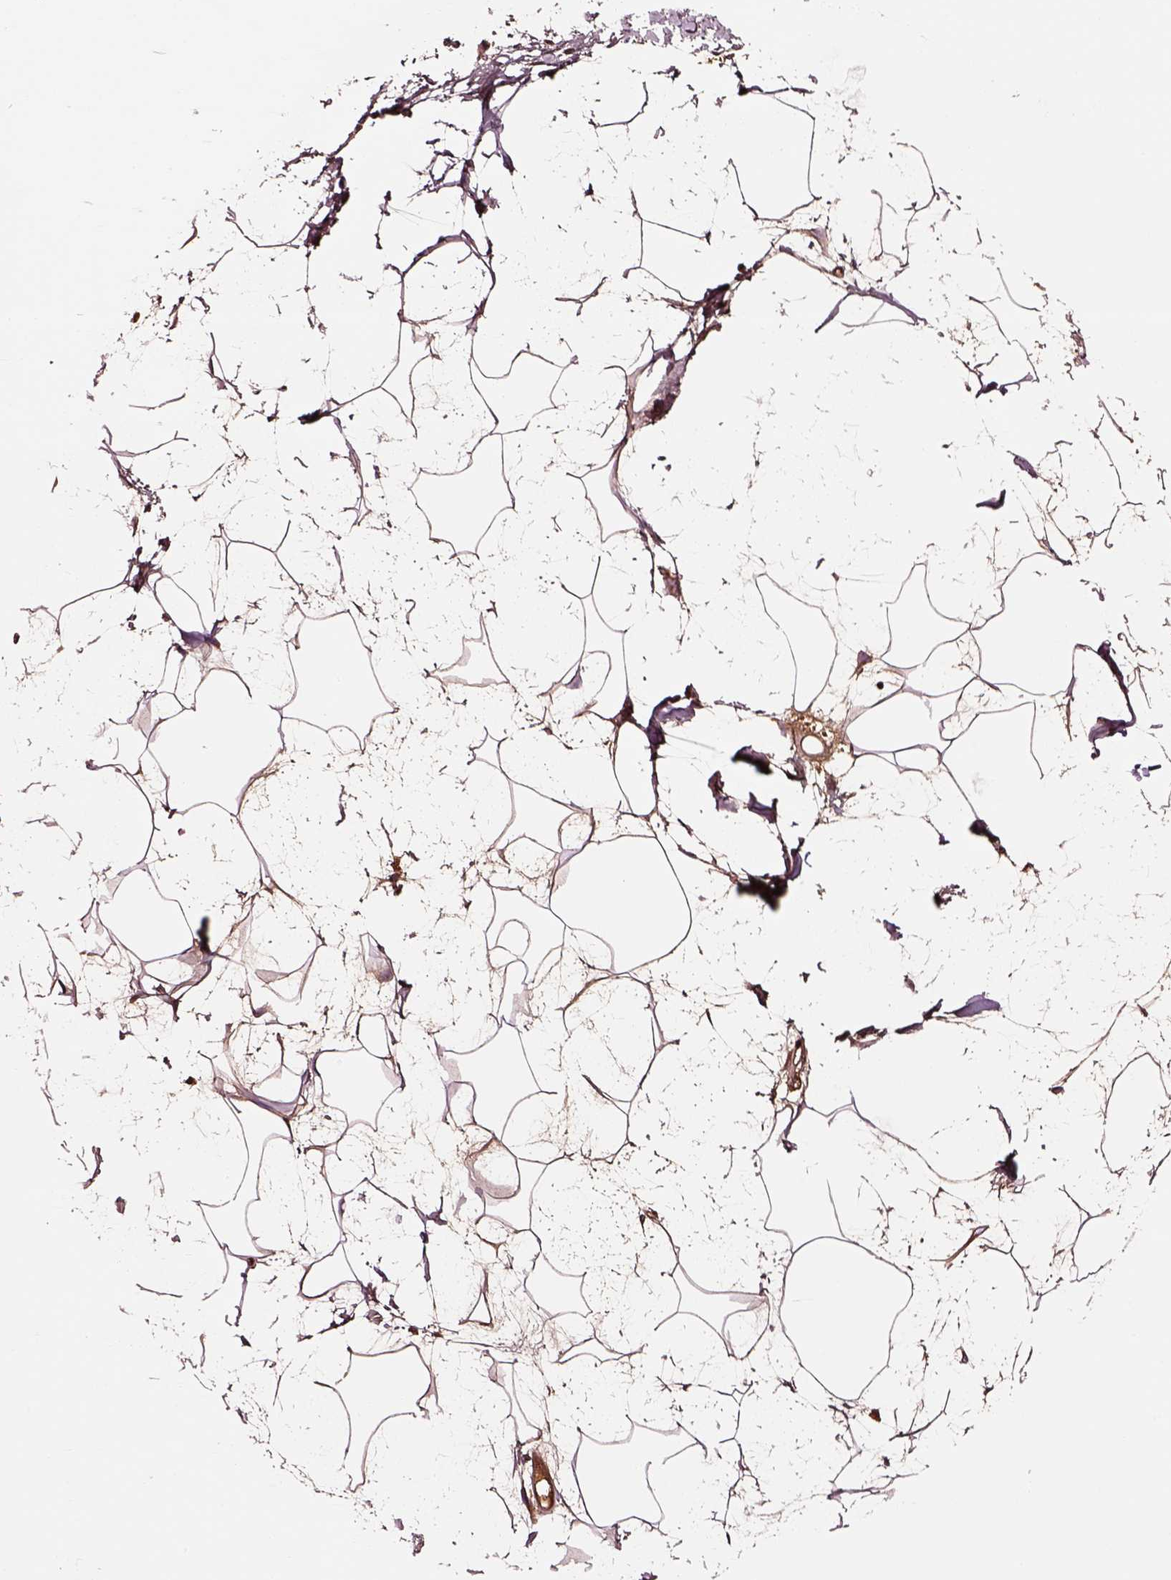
{"staining": {"intensity": "negative", "quantity": "none", "location": "none"}, "tissue": "breast", "cell_type": "Adipocytes", "image_type": "normal", "snomed": [{"axis": "morphology", "description": "Normal tissue, NOS"}, {"axis": "topography", "description": "Breast"}], "caption": "Immunohistochemistry photomicrograph of unremarkable breast: breast stained with DAB (3,3'-diaminobenzidine) displays no significant protein staining in adipocytes.", "gene": "TF", "patient": {"sex": "female", "age": 45}}